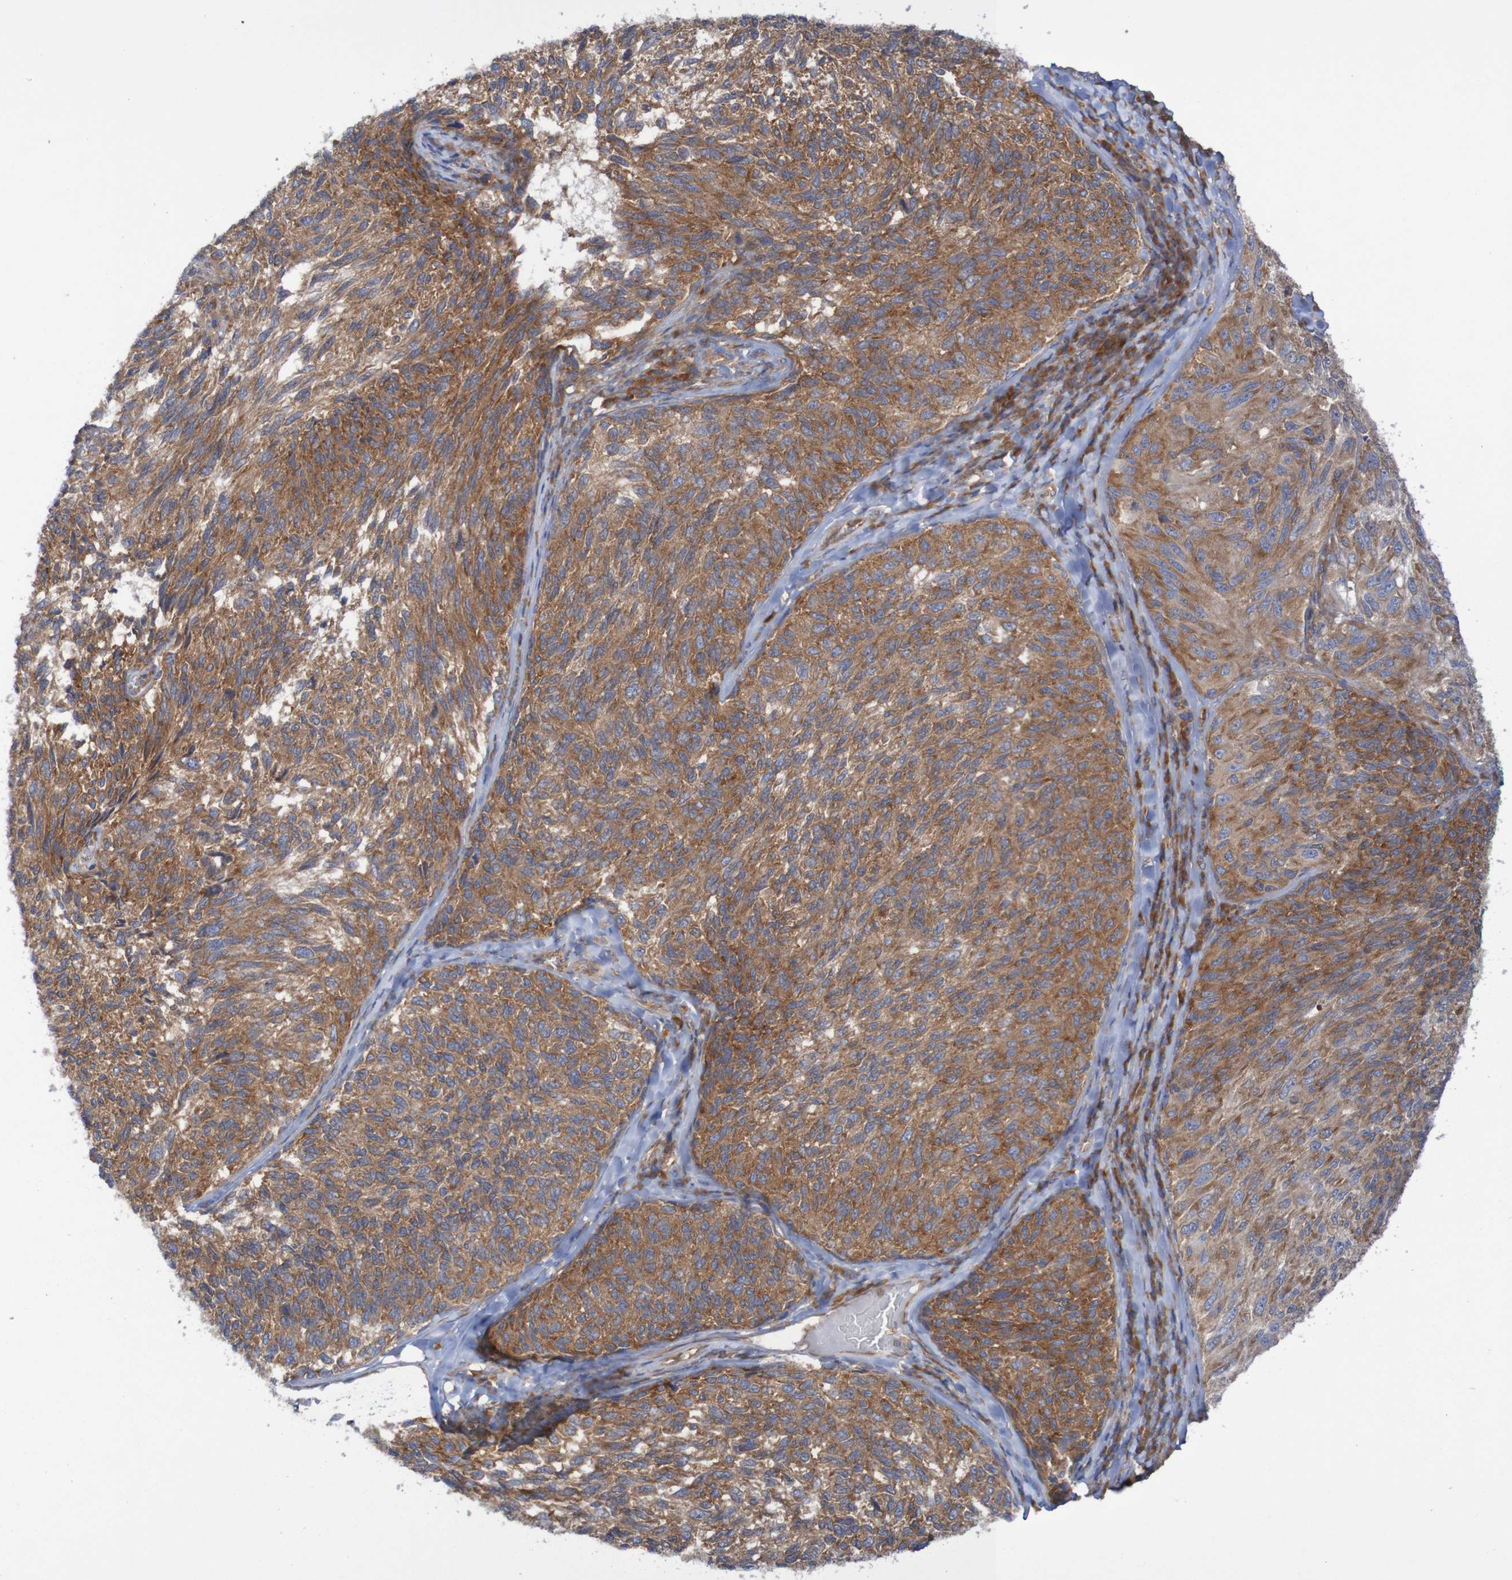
{"staining": {"intensity": "strong", "quantity": ">75%", "location": "cytoplasmic/membranous"}, "tissue": "melanoma", "cell_type": "Tumor cells", "image_type": "cancer", "snomed": [{"axis": "morphology", "description": "Malignant melanoma, NOS"}, {"axis": "topography", "description": "Skin"}], "caption": "A brown stain highlights strong cytoplasmic/membranous staining of a protein in human malignant melanoma tumor cells. The staining was performed using DAB (3,3'-diaminobenzidine), with brown indicating positive protein expression. Nuclei are stained blue with hematoxylin.", "gene": "LRRC47", "patient": {"sex": "female", "age": 73}}